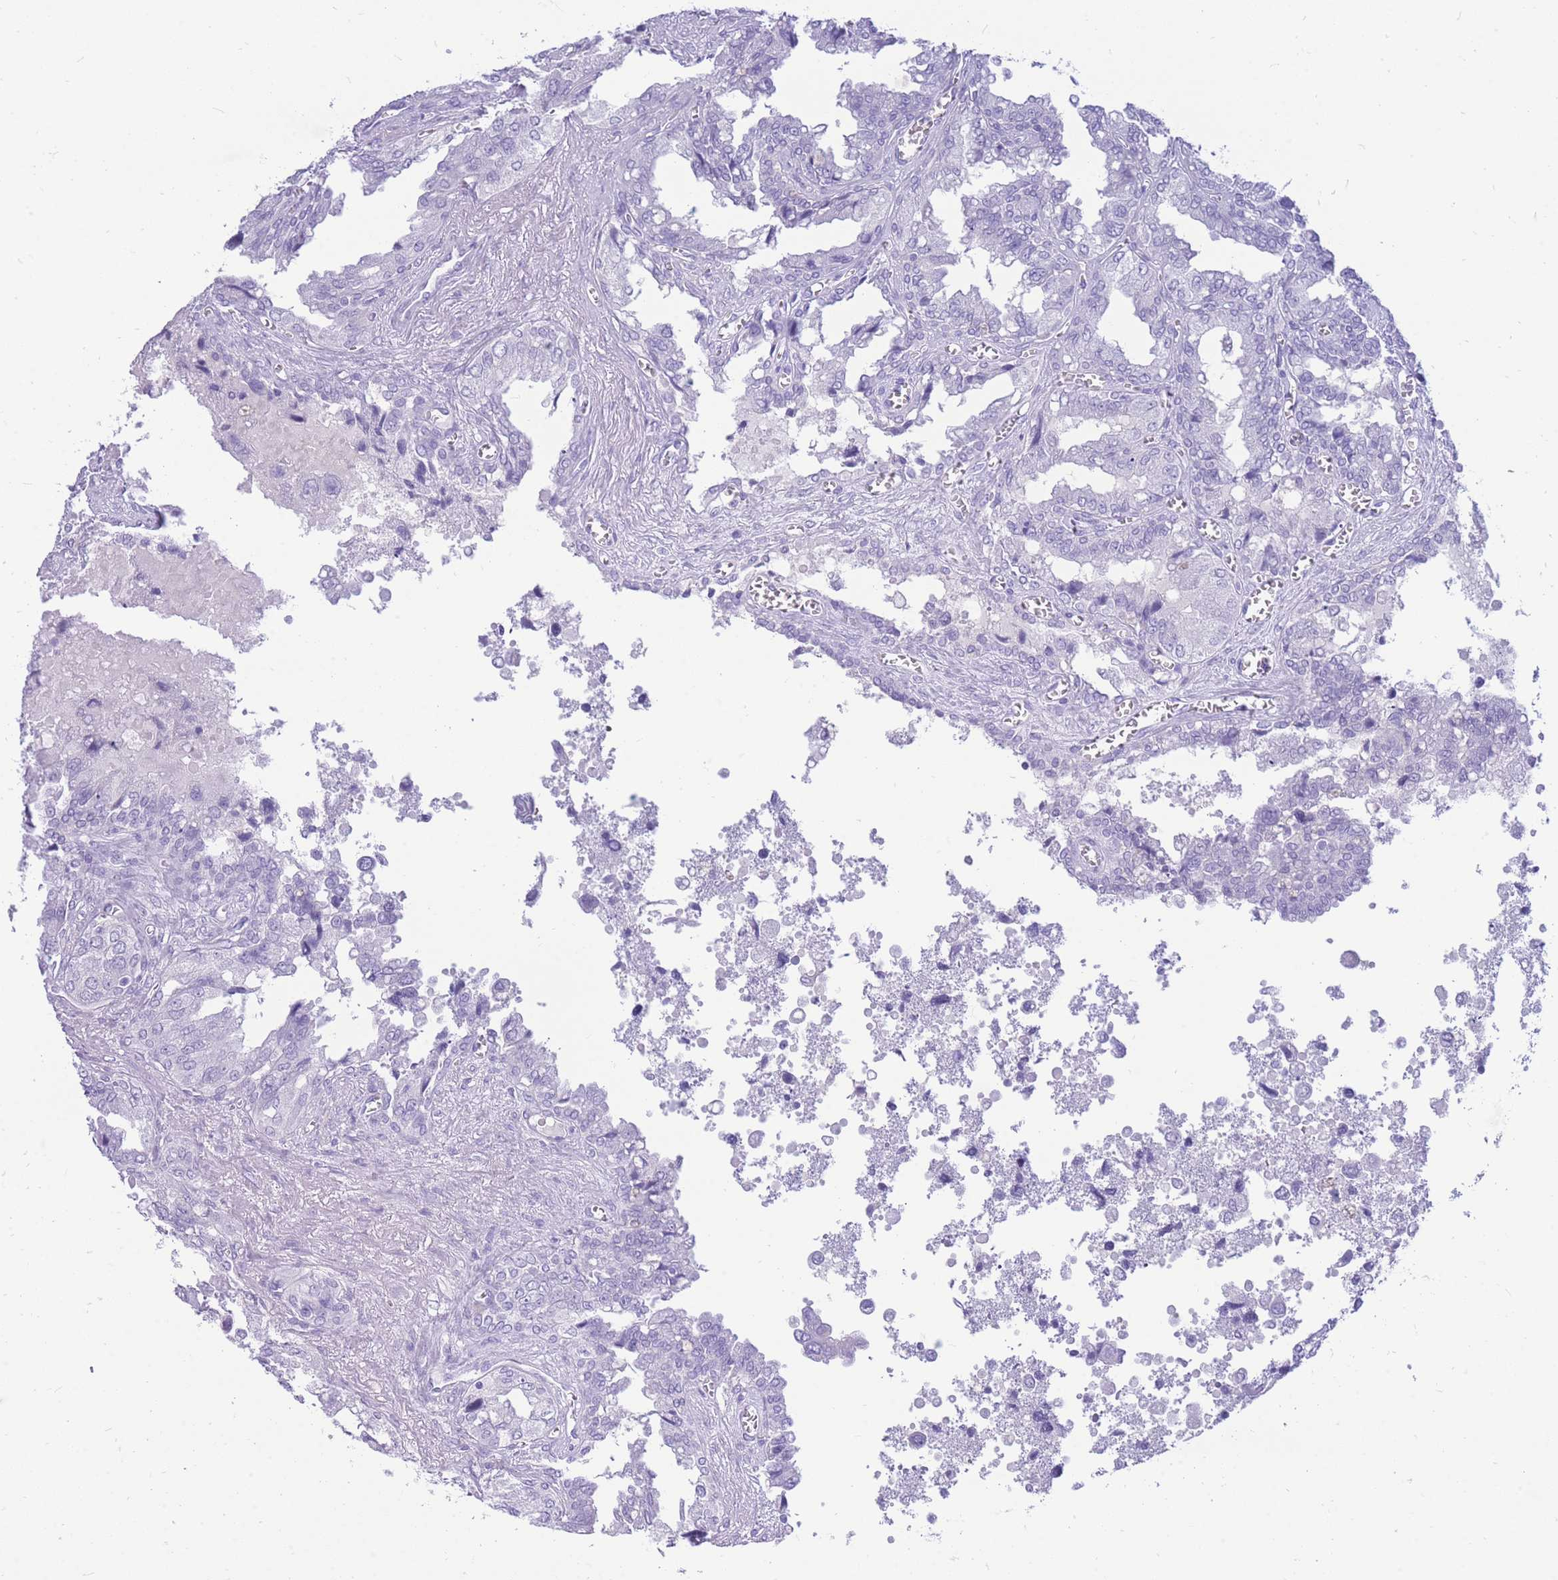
{"staining": {"intensity": "negative", "quantity": "none", "location": "none"}, "tissue": "seminal vesicle", "cell_type": "Glandular cells", "image_type": "normal", "snomed": [{"axis": "morphology", "description": "Normal tissue, NOS"}, {"axis": "topography", "description": "Seminal veicle"}], "caption": "Micrograph shows no protein positivity in glandular cells of unremarkable seminal vesicle.", "gene": "ZFP62", "patient": {"sex": "male", "age": 67}}